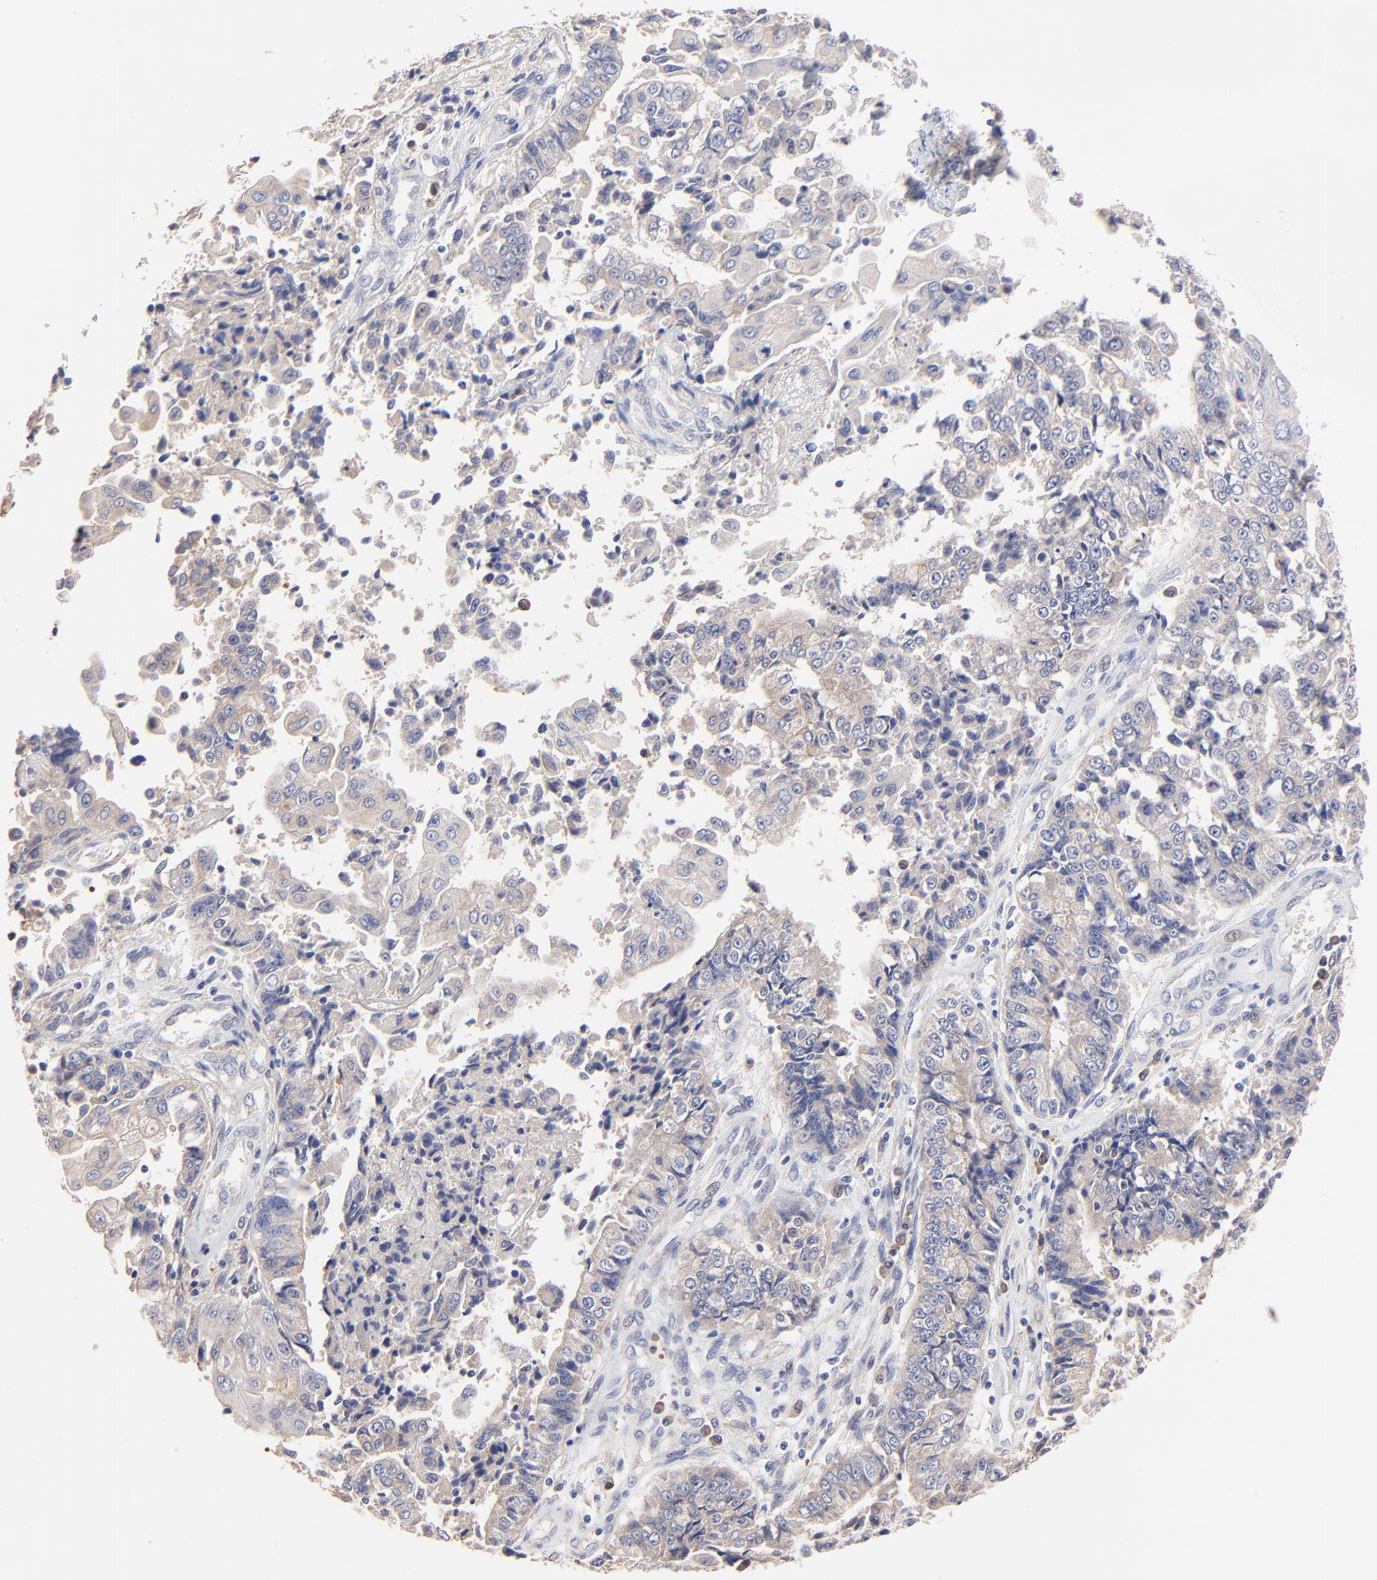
{"staining": {"intensity": "weak", "quantity": ">75%", "location": "cytoplasmic/membranous"}, "tissue": "endometrial cancer", "cell_type": "Tumor cells", "image_type": "cancer", "snomed": [{"axis": "morphology", "description": "Adenocarcinoma, NOS"}, {"axis": "topography", "description": "Endometrium"}], "caption": "High-magnification brightfield microscopy of endometrial cancer stained with DAB (3,3'-diaminobenzidine) (brown) and counterstained with hematoxylin (blue). tumor cells exhibit weak cytoplasmic/membranous positivity is identified in approximately>75% of cells.", "gene": "PPFIBP2", "patient": {"sex": "female", "age": 75}}